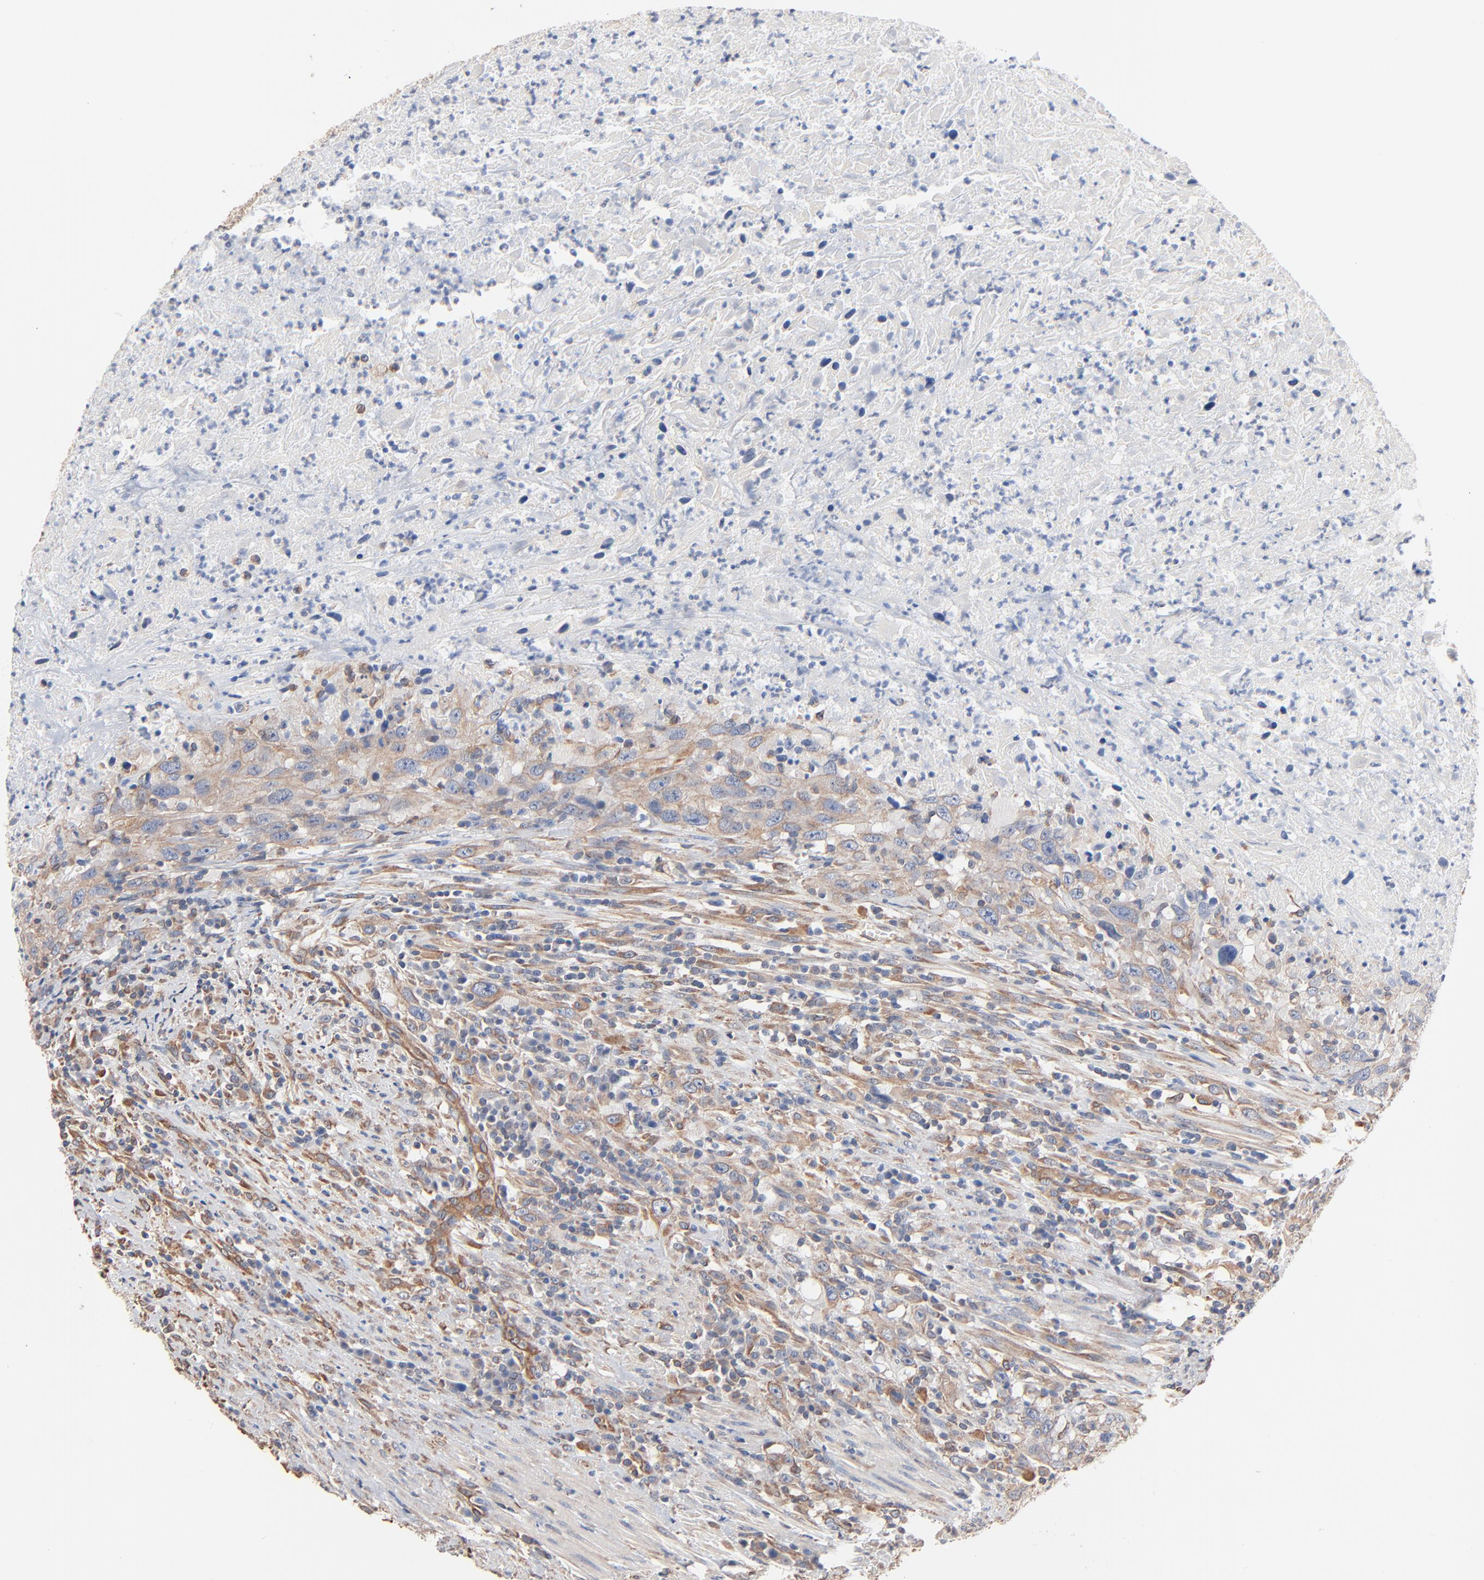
{"staining": {"intensity": "weak", "quantity": "25%-75%", "location": "cytoplasmic/membranous"}, "tissue": "urothelial cancer", "cell_type": "Tumor cells", "image_type": "cancer", "snomed": [{"axis": "morphology", "description": "Urothelial carcinoma, High grade"}, {"axis": "topography", "description": "Urinary bladder"}], "caption": "Immunohistochemical staining of urothelial cancer reveals low levels of weak cytoplasmic/membranous protein staining in approximately 25%-75% of tumor cells.", "gene": "ABCD4", "patient": {"sex": "male", "age": 61}}